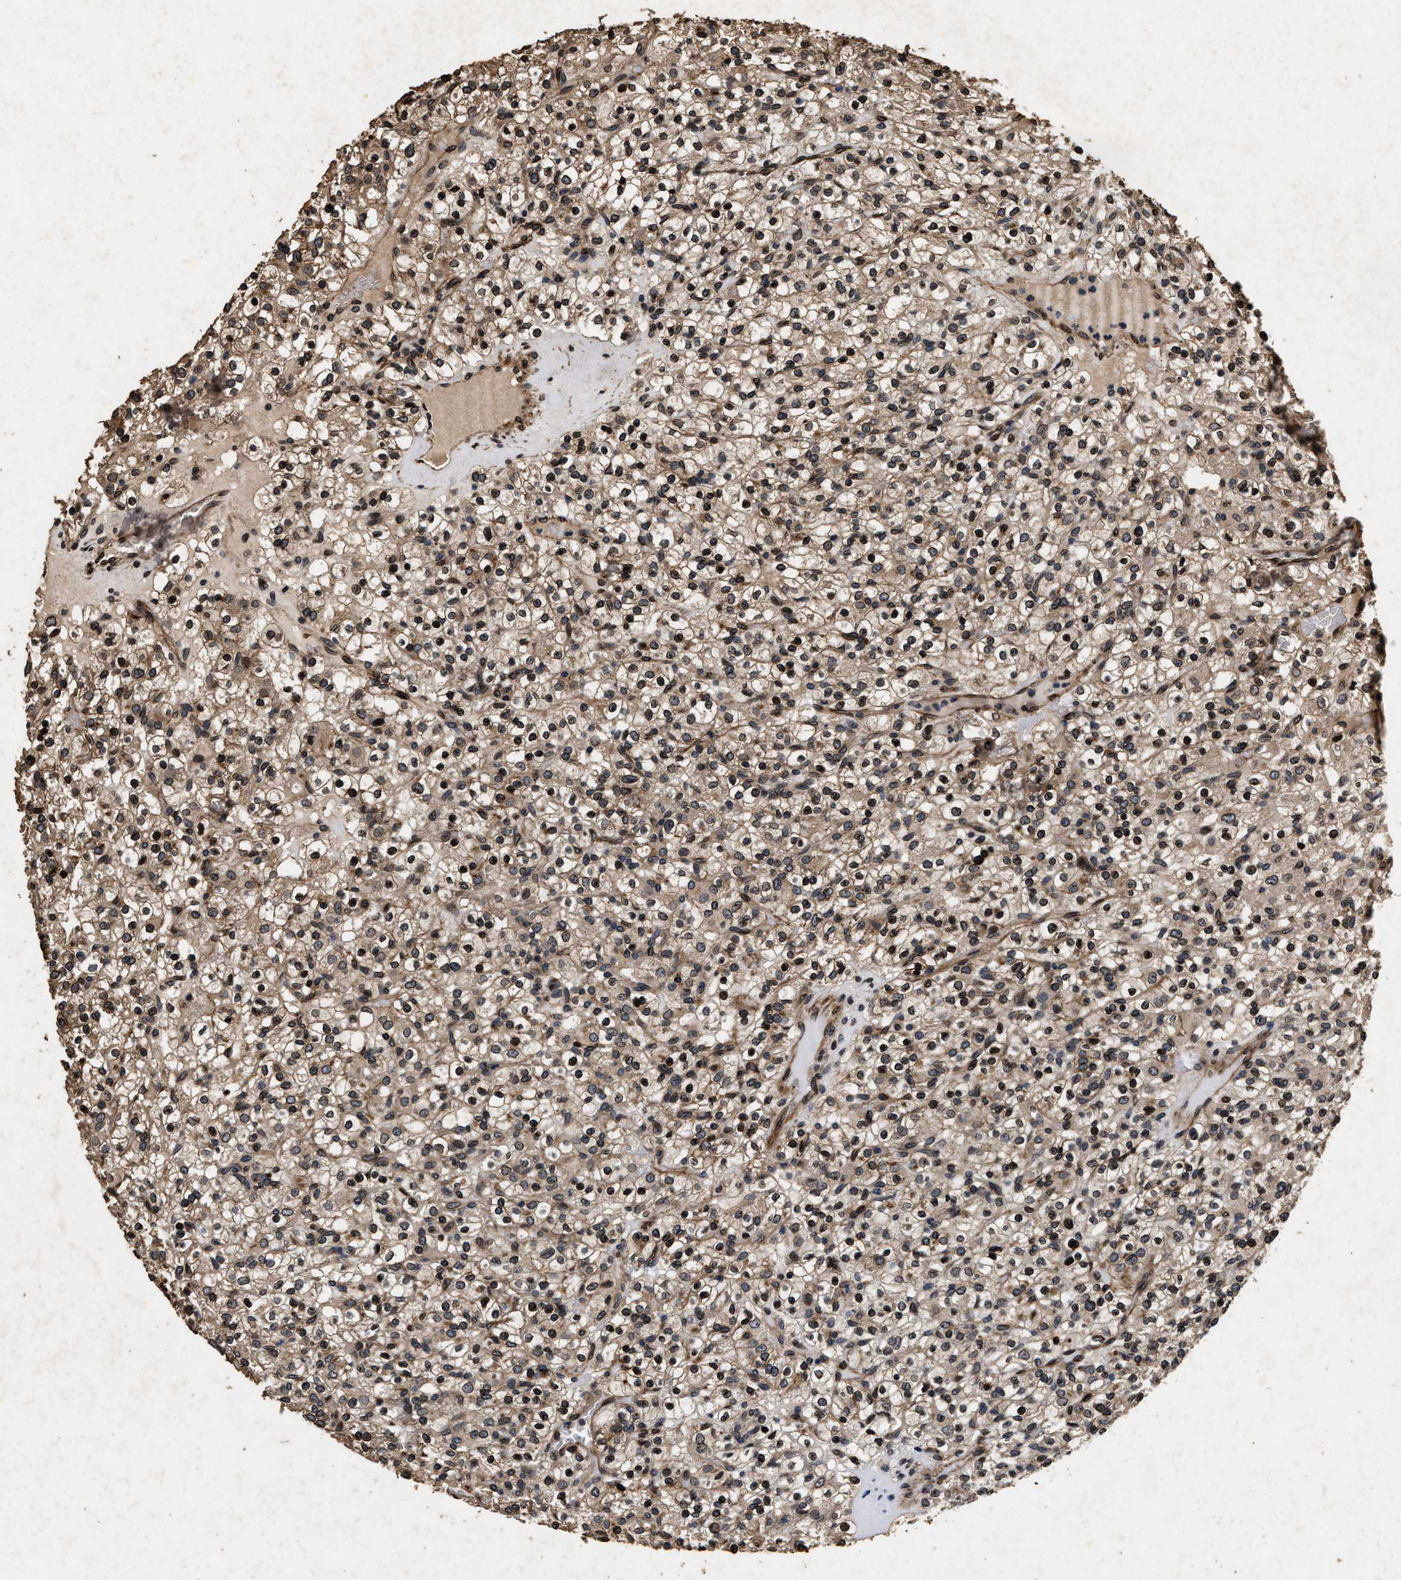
{"staining": {"intensity": "moderate", "quantity": ">75%", "location": "cytoplasmic/membranous"}, "tissue": "renal cancer", "cell_type": "Tumor cells", "image_type": "cancer", "snomed": [{"axis": "morphology", "description": "Normal tissue, NOS"}, {"axis": "morphology", "description": "Adenocarcinoma, NOS"}, {"axis": "topography", "description": "Kidney"}], "caption": "Immunohistochemical staining of human adenocarcinoma (renal) exhibits medium levels of moderate cytoplasmic/membranous expression in approximately >75% of tumor cells.", "gene": "ACCS", "patient": {"sex": "female", "age": 72}}